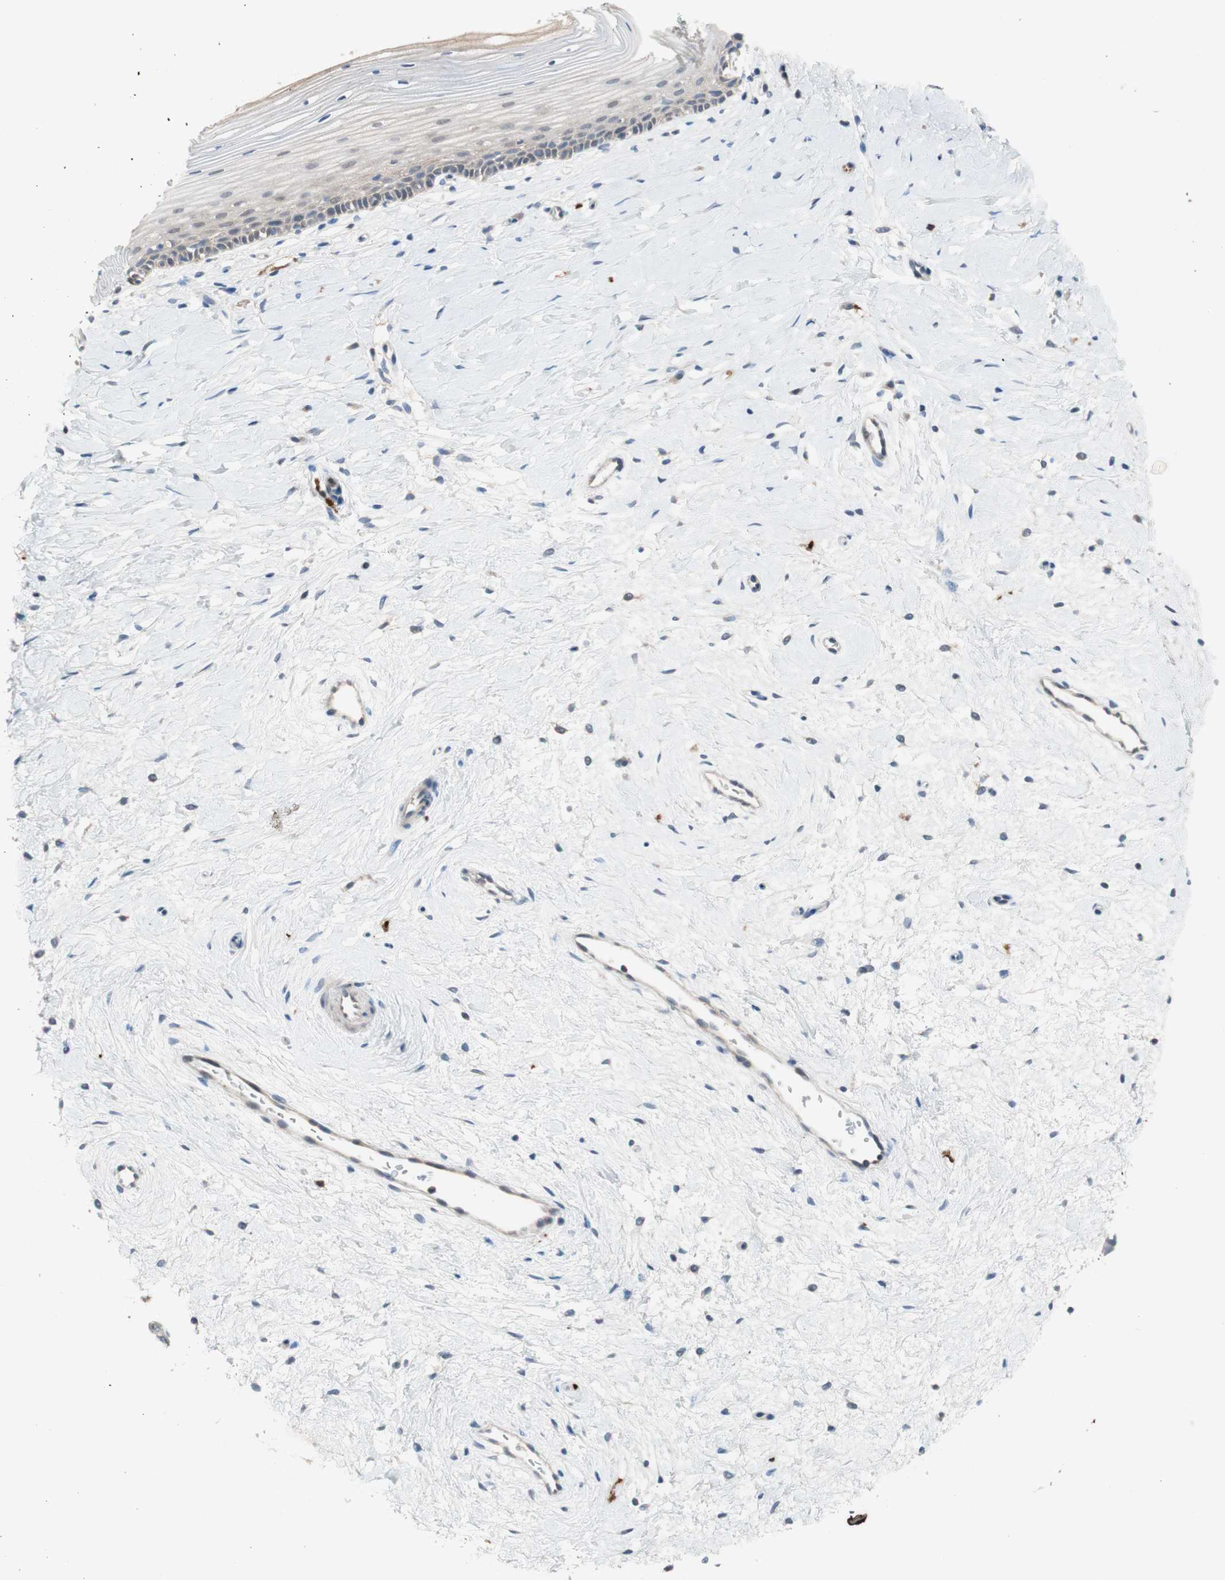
{"staining": {"intensity": "weak", "quantity": "<25%", "location": "cytoplasmic/membranous,nuclear"}, "tissue": "cervix", "cell_type": "Glandular cells", "image_type": "normal", "snomed": [{"axis": "morphology", "description": "Normal tissue, NOS"}, {"axis": "topography", "description": "Cervix"}], "caption": "Cervix stained for a protein using IHC shows no staining glandular cells.", "gene": "PDZK1", "patient": {"sex": "female", "age": 39}}